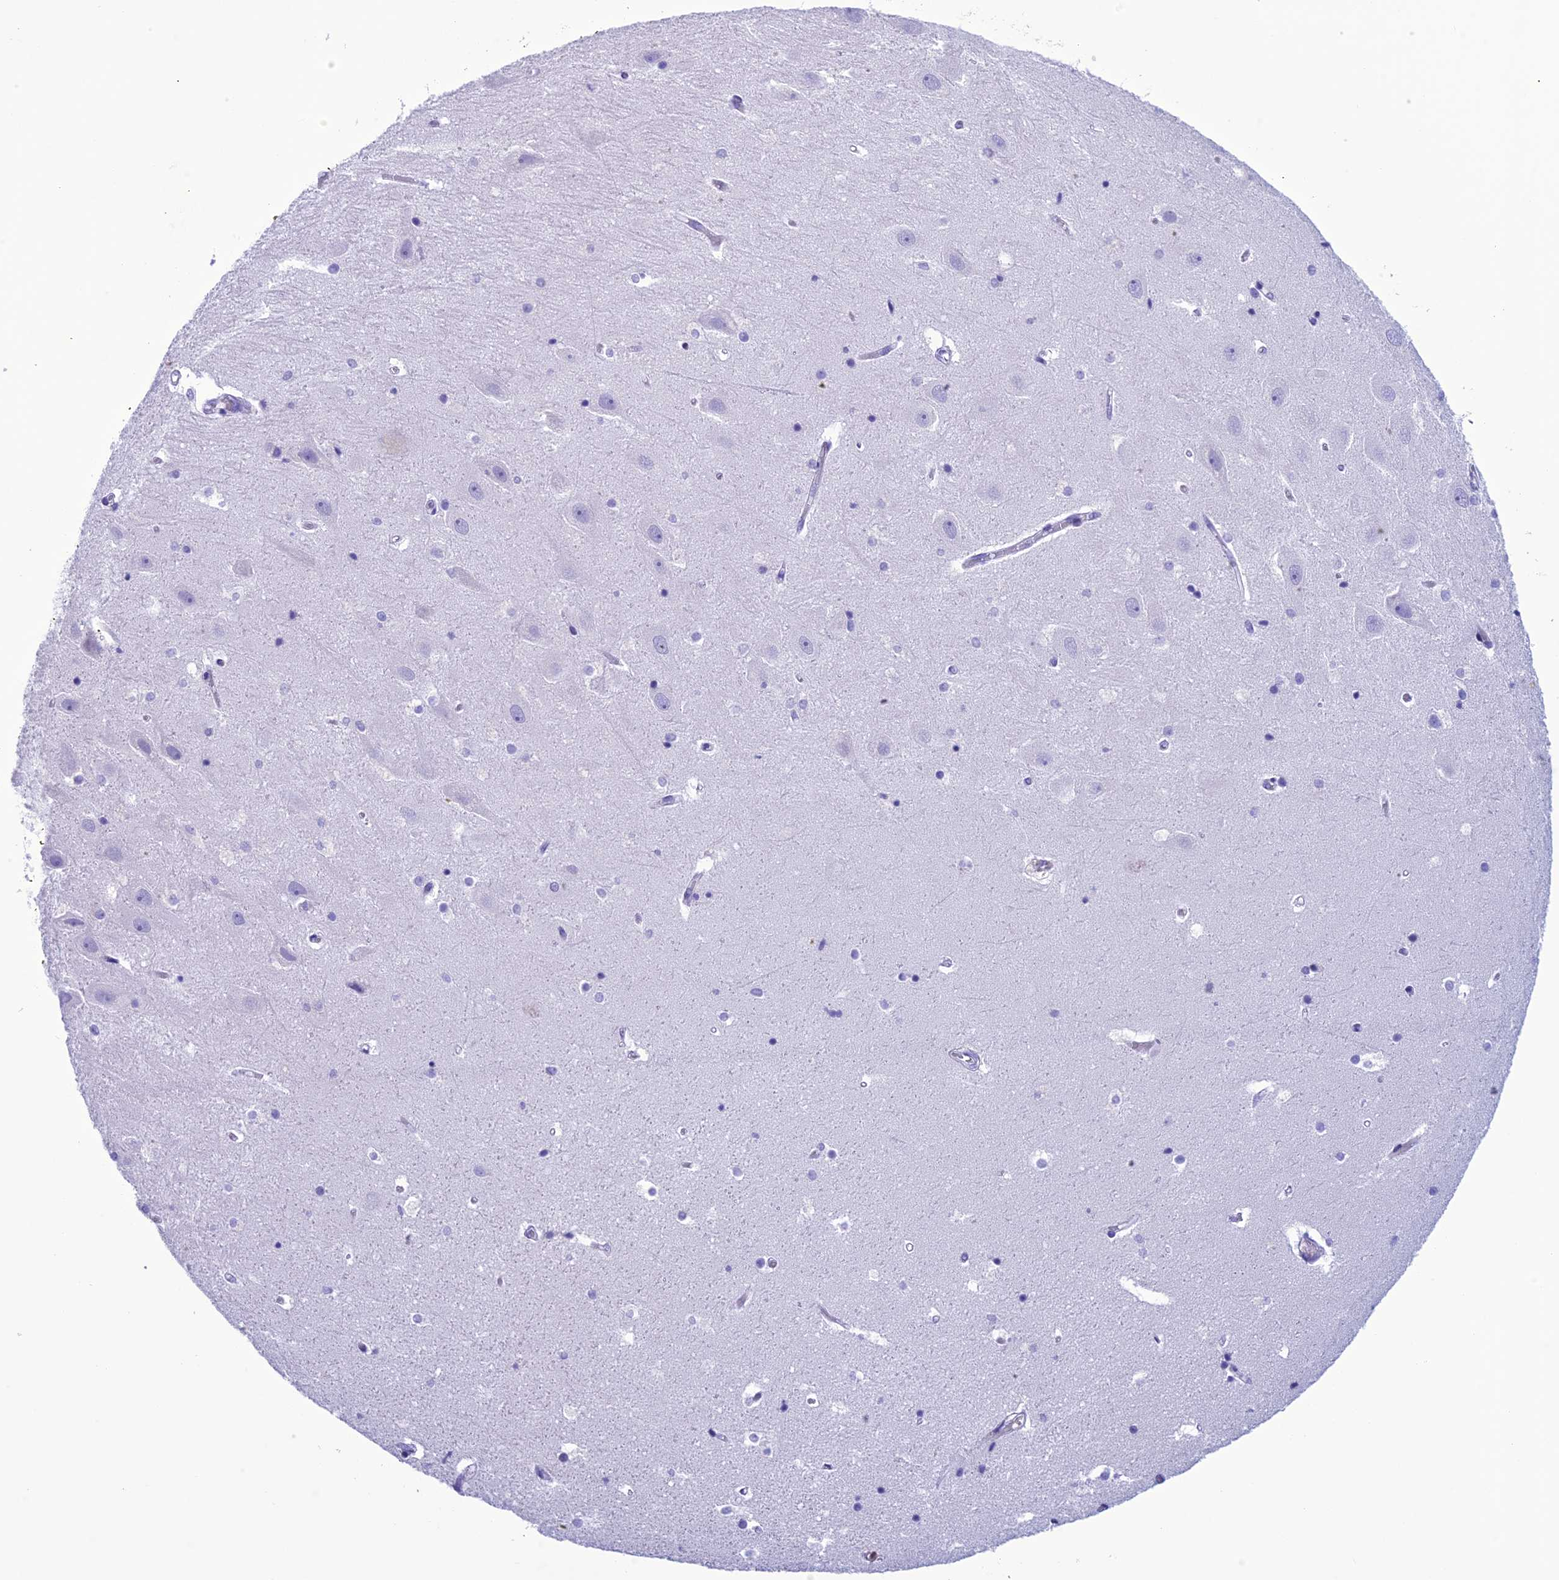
{"staining": {"intensity": "negative", "quantity": "none", "location": "none"}, "tissue": "hippocampus", "cell_type": "Glial cells", "image_type": "normal", "snomed": [{"axis": "morphology", "description": "Normal tissue, NOS"}, {"axis": "topography", "description": "Hippocampus"}], "caption": "High magnification brightfield microscopy of benign hippocampus stained with DAB (3,3'-diaminobenzidine) (brown) and counterstained with hematoxylin (blue): glial cells show no significant expression. Brightfield microscopy of immunohistochemistry stained with DAB (brown) and hematoxylin (blue), captured at high magnification.", "gene": "TRAM1L1", "patient": {"sex": "female", "age": 52}}